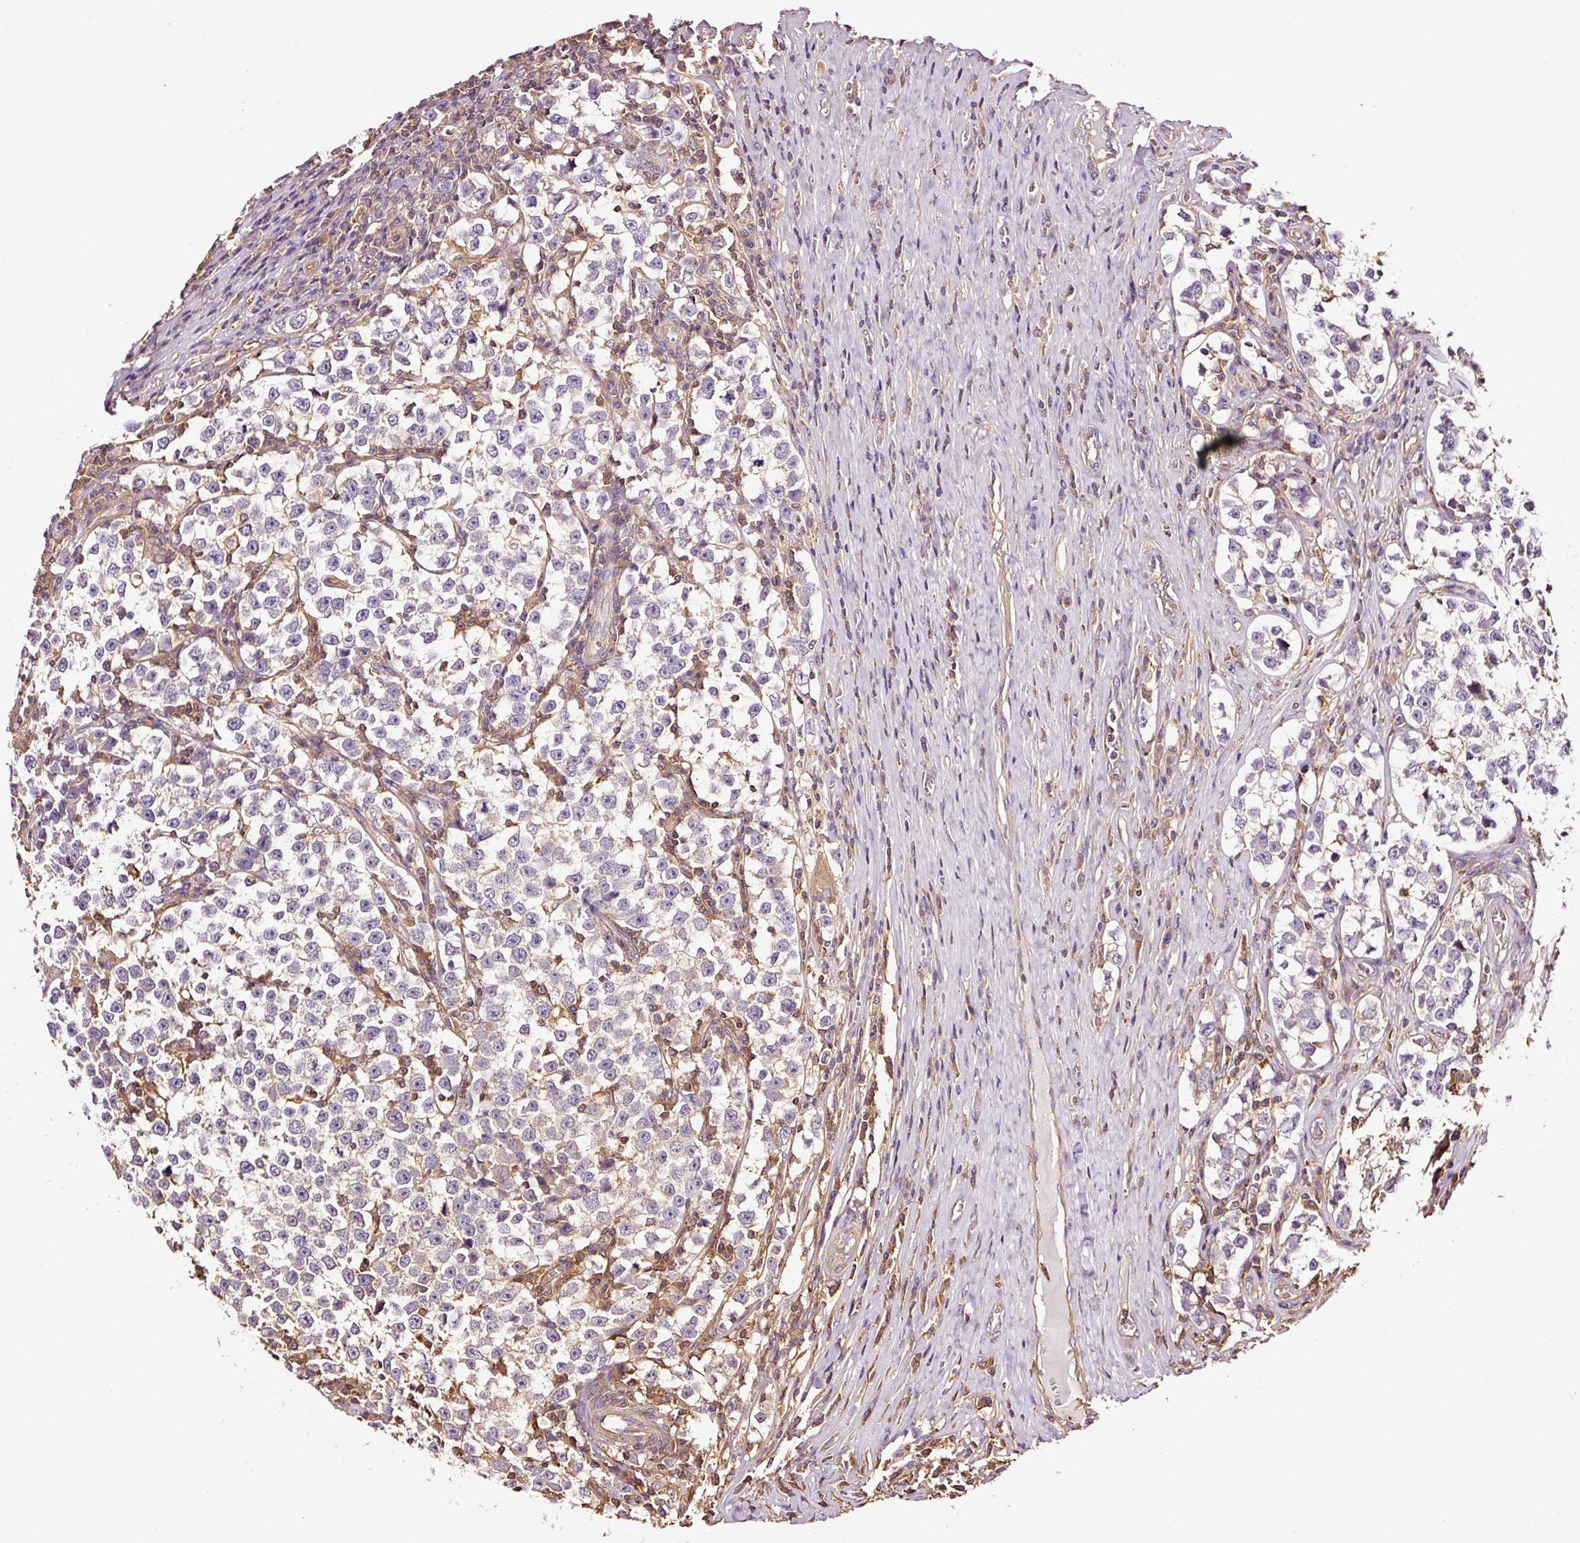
{"staining": {"intensity": "negative", "quantity": "none", "location": "none"}, "tissue": "testis cancer", "cell_type": "Tumor cells", "image_type": "cancer", "snomed": [{"axis": "morphology", "description": "Normal tissue, NOS"}, {"axis": "morphology", "description": "Seminoma, NOS"}, {"axis": "topography", "description": "Testis"}], "caption": "A photomicrograph of testis seminoma stained for a protein demonstrates no brown staining in tumor cells. Brightfield microscopy of IHC stained with DAB (brown) and hematoxylin (blue), captured at high magnification.", "gene": "METAP1", "patient": {"sex": "male", "age": 43}}